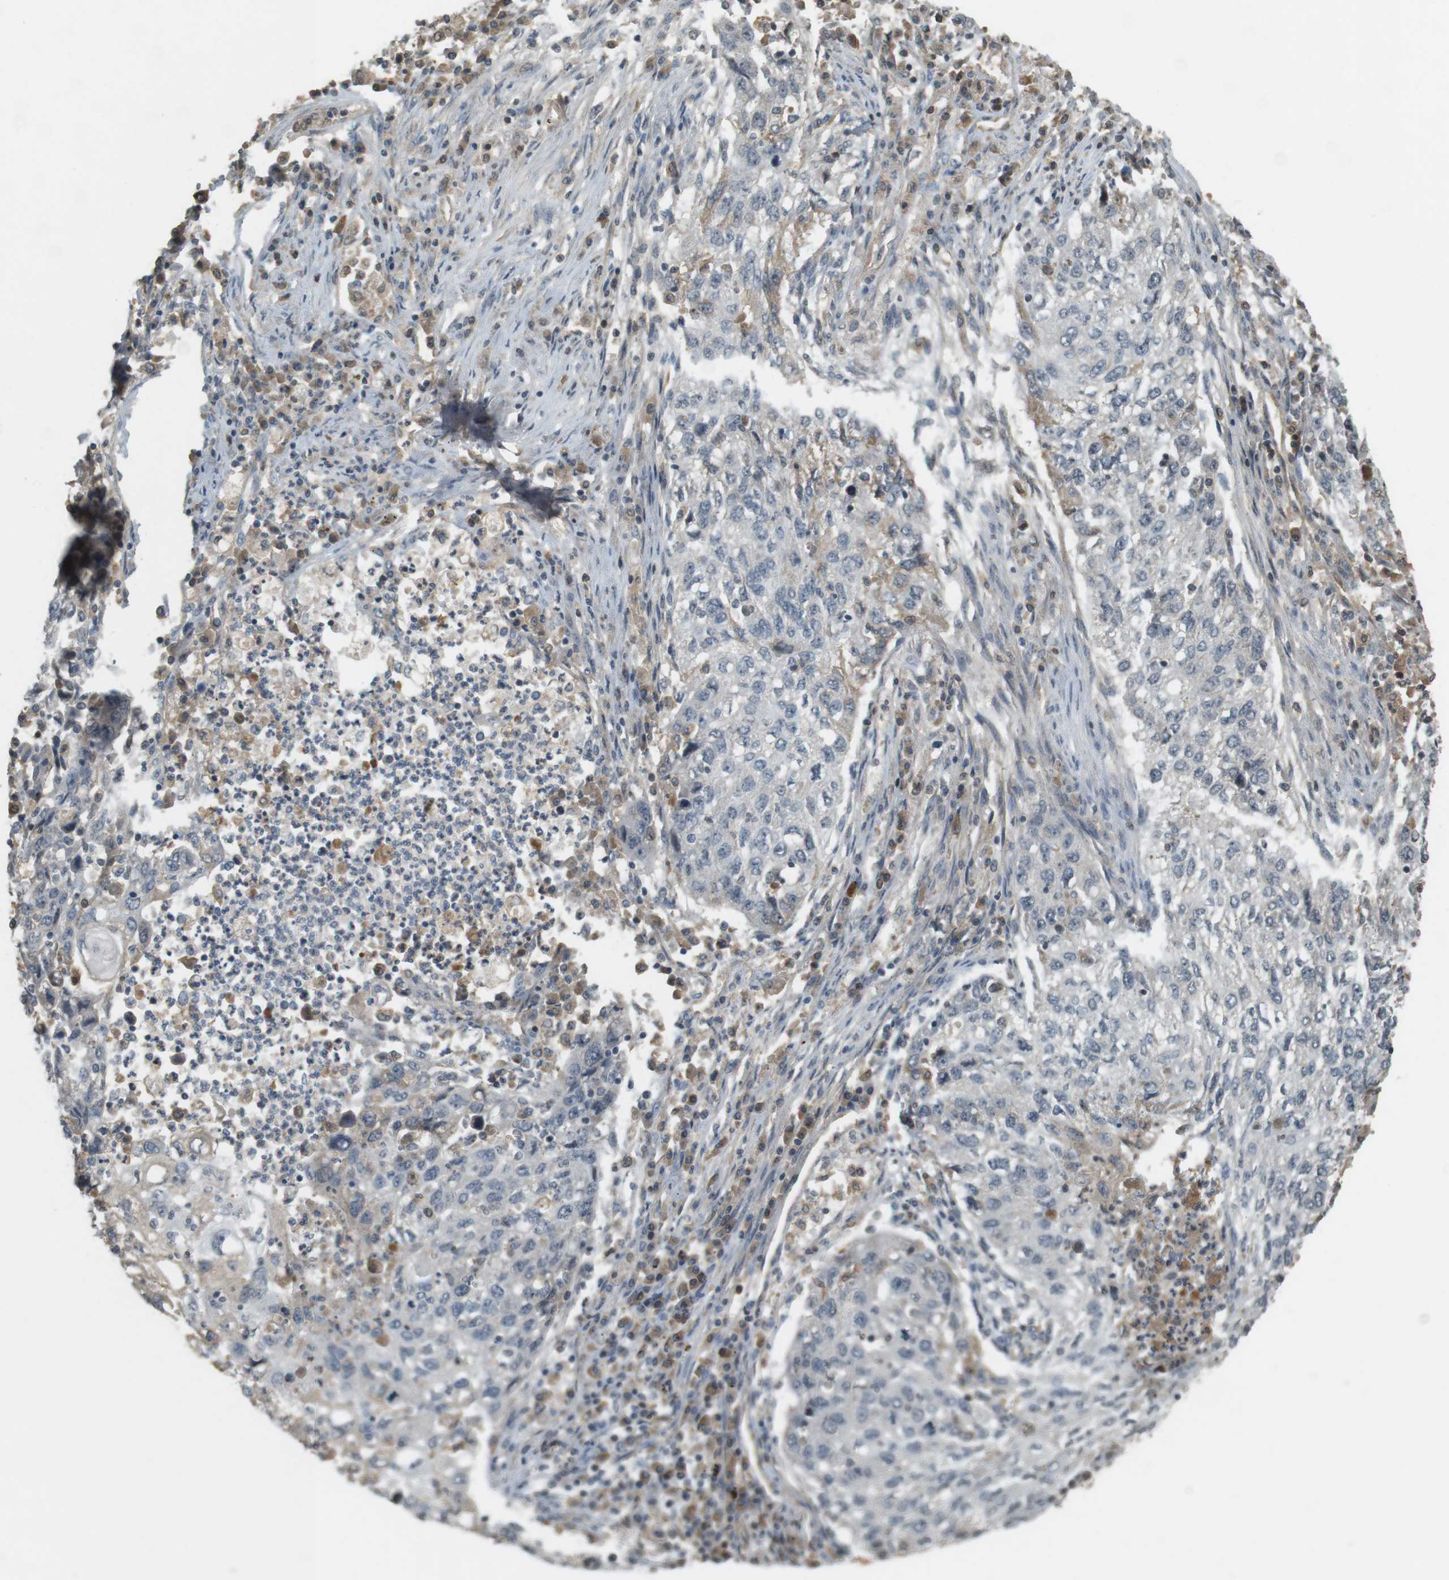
{"staining": {"intensity": "negative", "quantity": "none", "location": "none"}, "tissue": "lung cancer", "cell_type": "Tumor cells", "image_type": "cancer", "snomed": [{"axis": "morphology", "description": "Squamous cell carcinoma, NOS"}, {"axis": "topography", "description": "Lung"}], "caption": "A histopathology image of lung cancer stained for a protein shows no brown staining in tumor cells. (DAB (3,3'-diaminobenzidine) IHC visualized using brightfield microscopy, high magnification).", "gene": "SRR", "patient": {"sex": "female", "age": 63}}